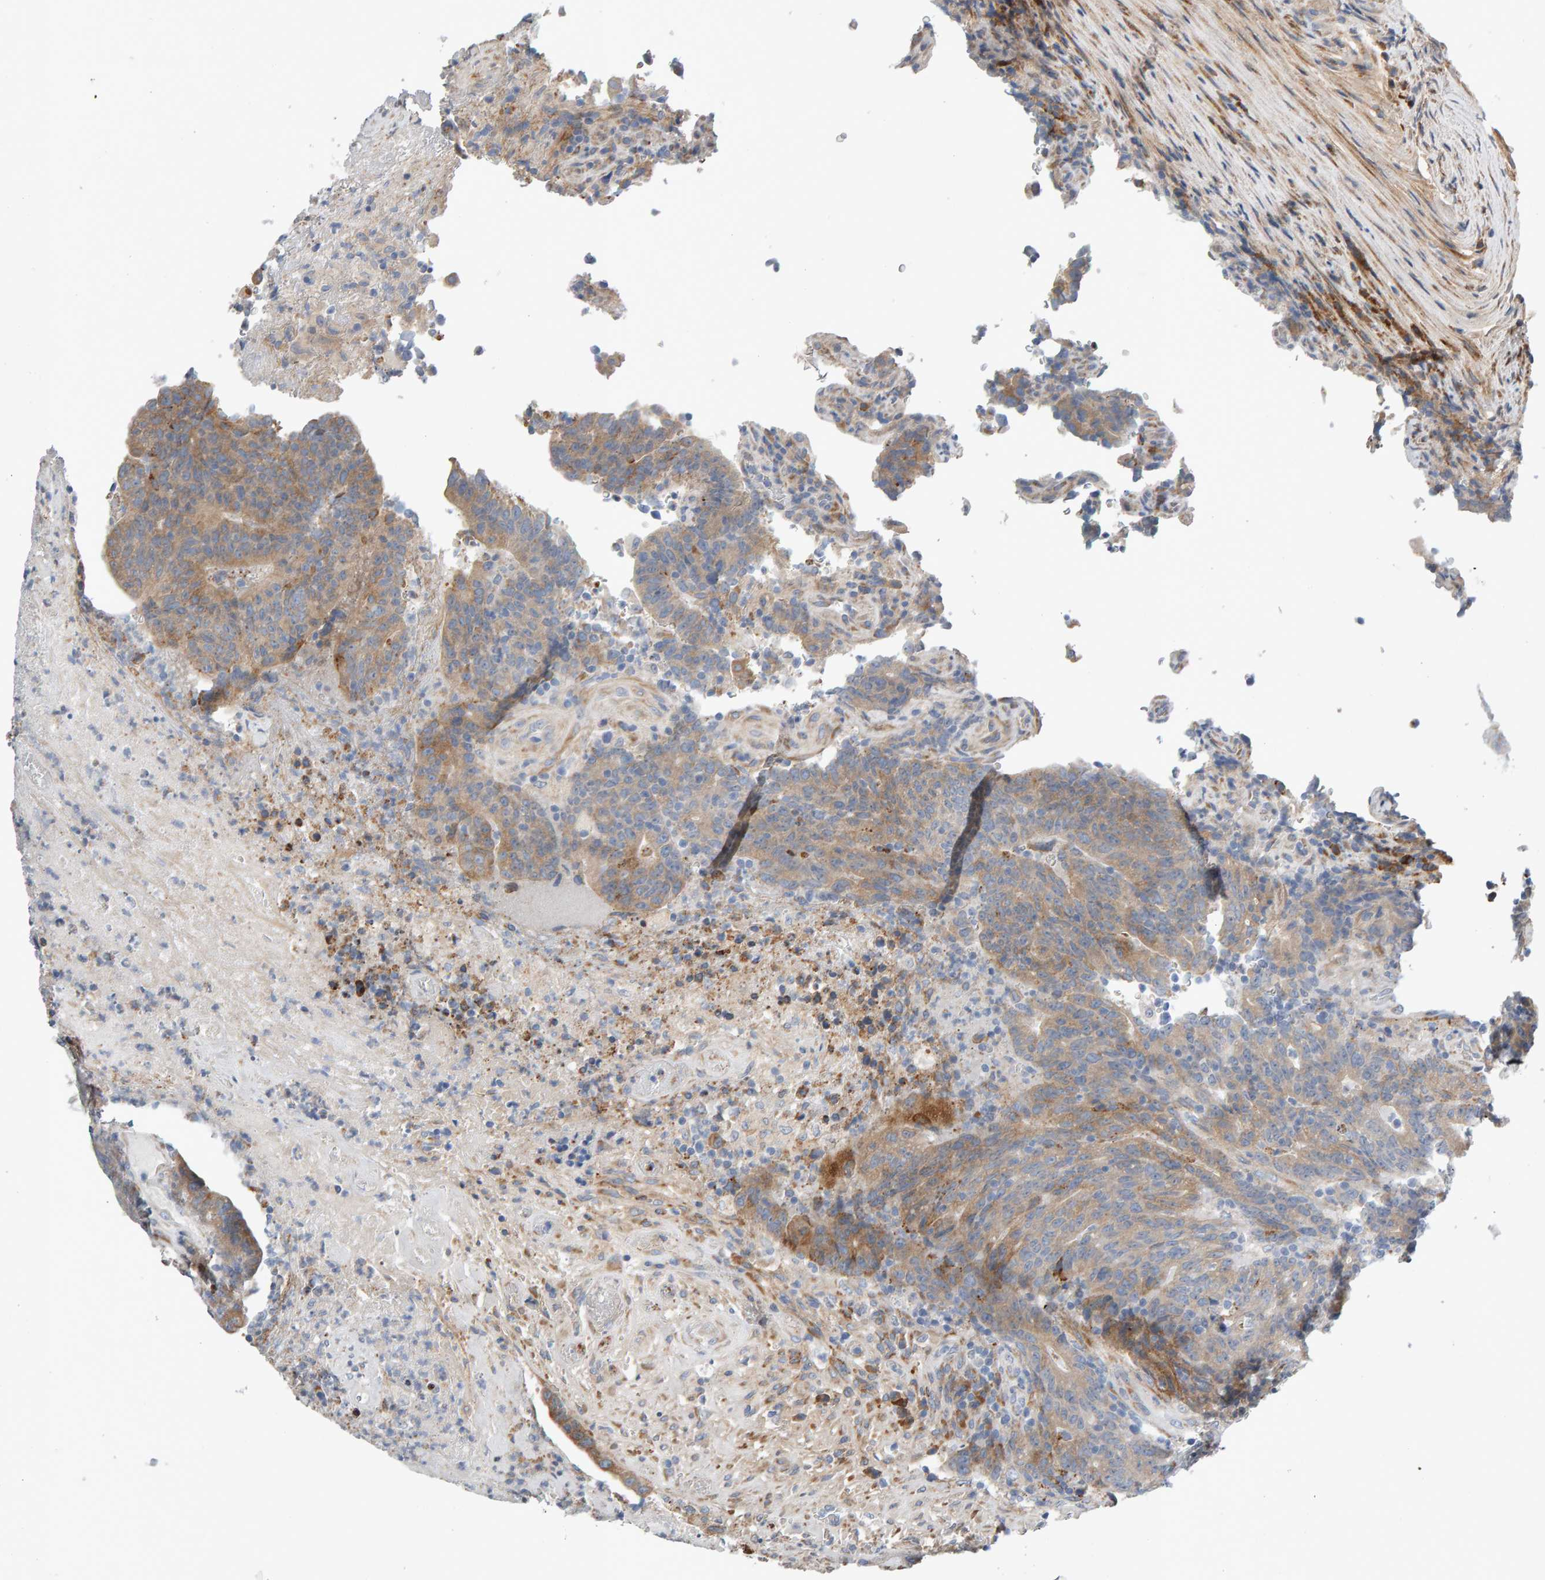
{"staining": {"intensity": "moderate", "quantity": "25%-75%", "location": "cytoplasmic/membranous"}, "tissue": "colorectal cancer", "cell_type": "Tumor cells", "image_type": "cancer", "snomed": [{"axis": "morphology", "description": "Normal tissue, NOS"}, {"axis": "morphology", "description": "Adenocarcinoma, NOS"}, {"axis": "topography", "description": "Colon"}], "caption": "Protein analysis of colorectal adenocarcinoma tissue reveals moderate cytoplasmic/membranous positivity in about 25%-75% of tumor cells.", "gene": "ENGASE", "patient": {"sex": "female", "age": 75}}